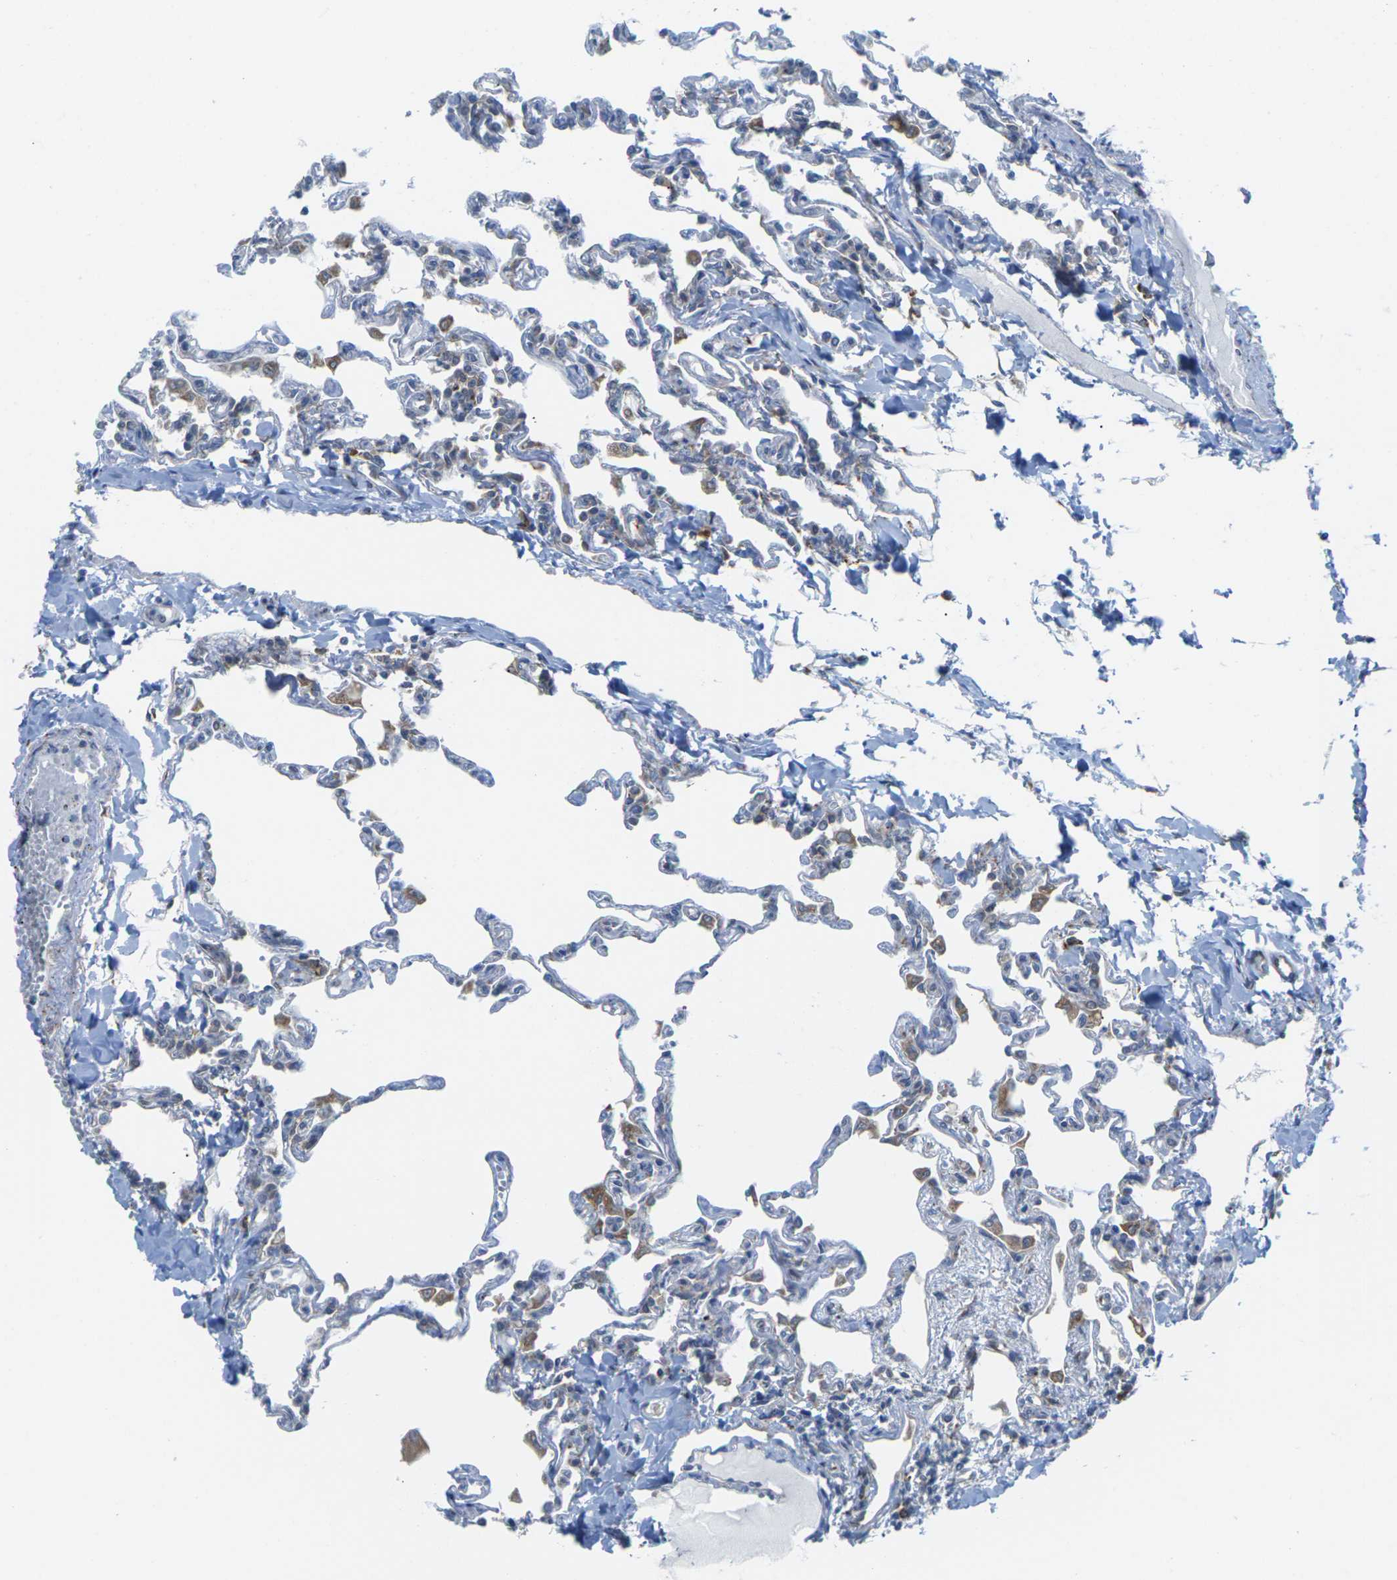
{"staining": {"intensity": "negative", "quantity": "none", "location": "none"}, "tissue": "lung", "cell_type": "Alveolar cells", "image_type": "normal", "snomed": [{"axis": "morphology", "description": "Normal tissue, NOS"}, {"axis": "topography", "description": "Lung"}], "caption": "Immunohistochemical staining of benign human lung displays no significant staining in alveolar cells.", "gene": "PDZK1IP1", "patient": {"sex": "male", "age": 21}}